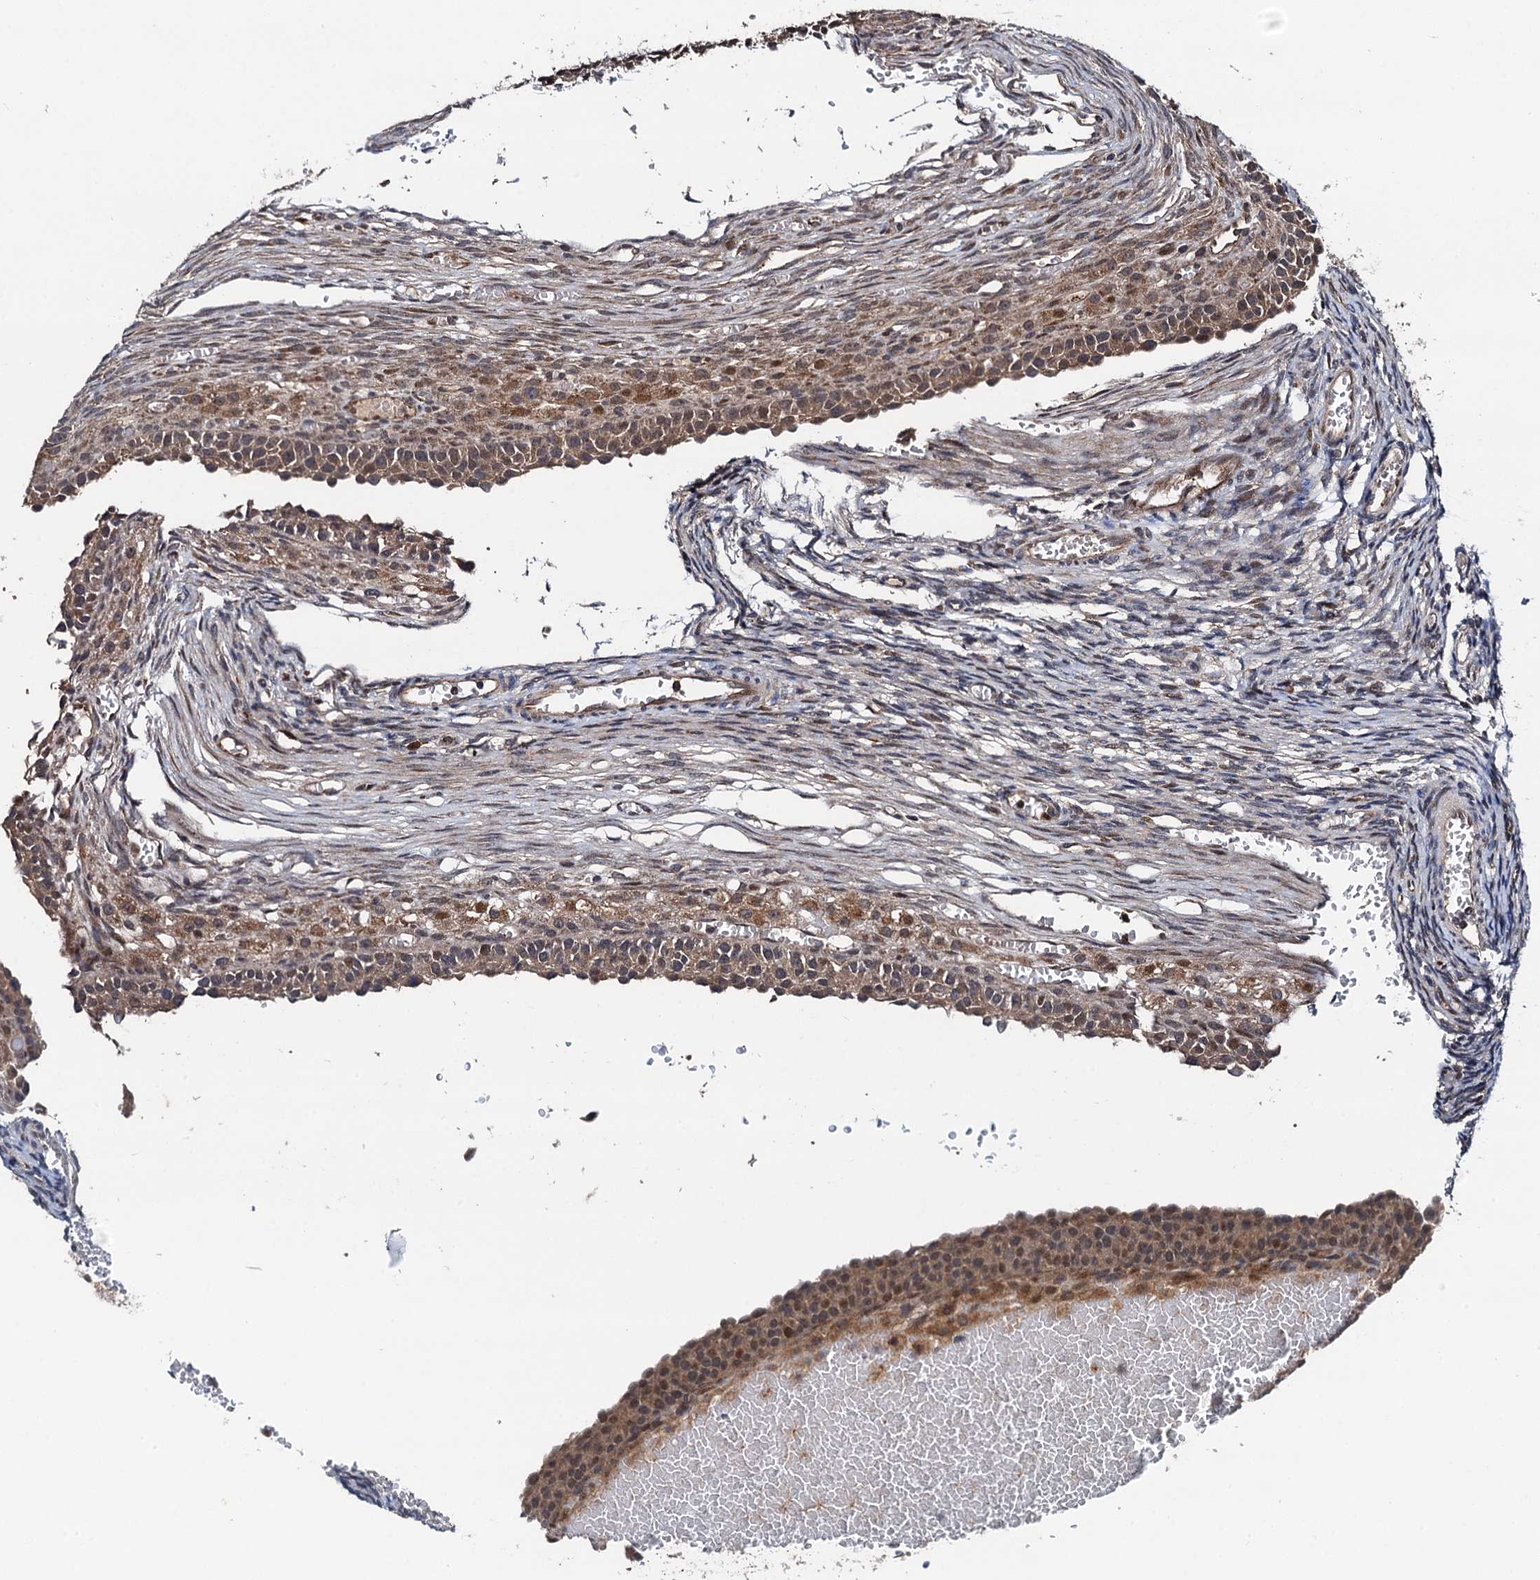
{"staining": {"intensity": "moderate", "quantity": ">75%", "location": "cytoplasmic/membranous"}, "tissue": "ovary", "cell_type": "Follicle cells", "image_type": "normal", "snomed": [{"axis": "morphology", "description": "Normal tissue, NOS"}, {"axis": "topography", "description": "Ovary"}], "caption": "A medium amount of moderate cytoplasmic/membranous positivity is present in approximately >75% of follicle cells in benign ovary. (brown staining indicates protein expression, while blue staining denotes nuclei).", "gene": "NLRP10", "patient": {"sex": "female", "age": 39}}